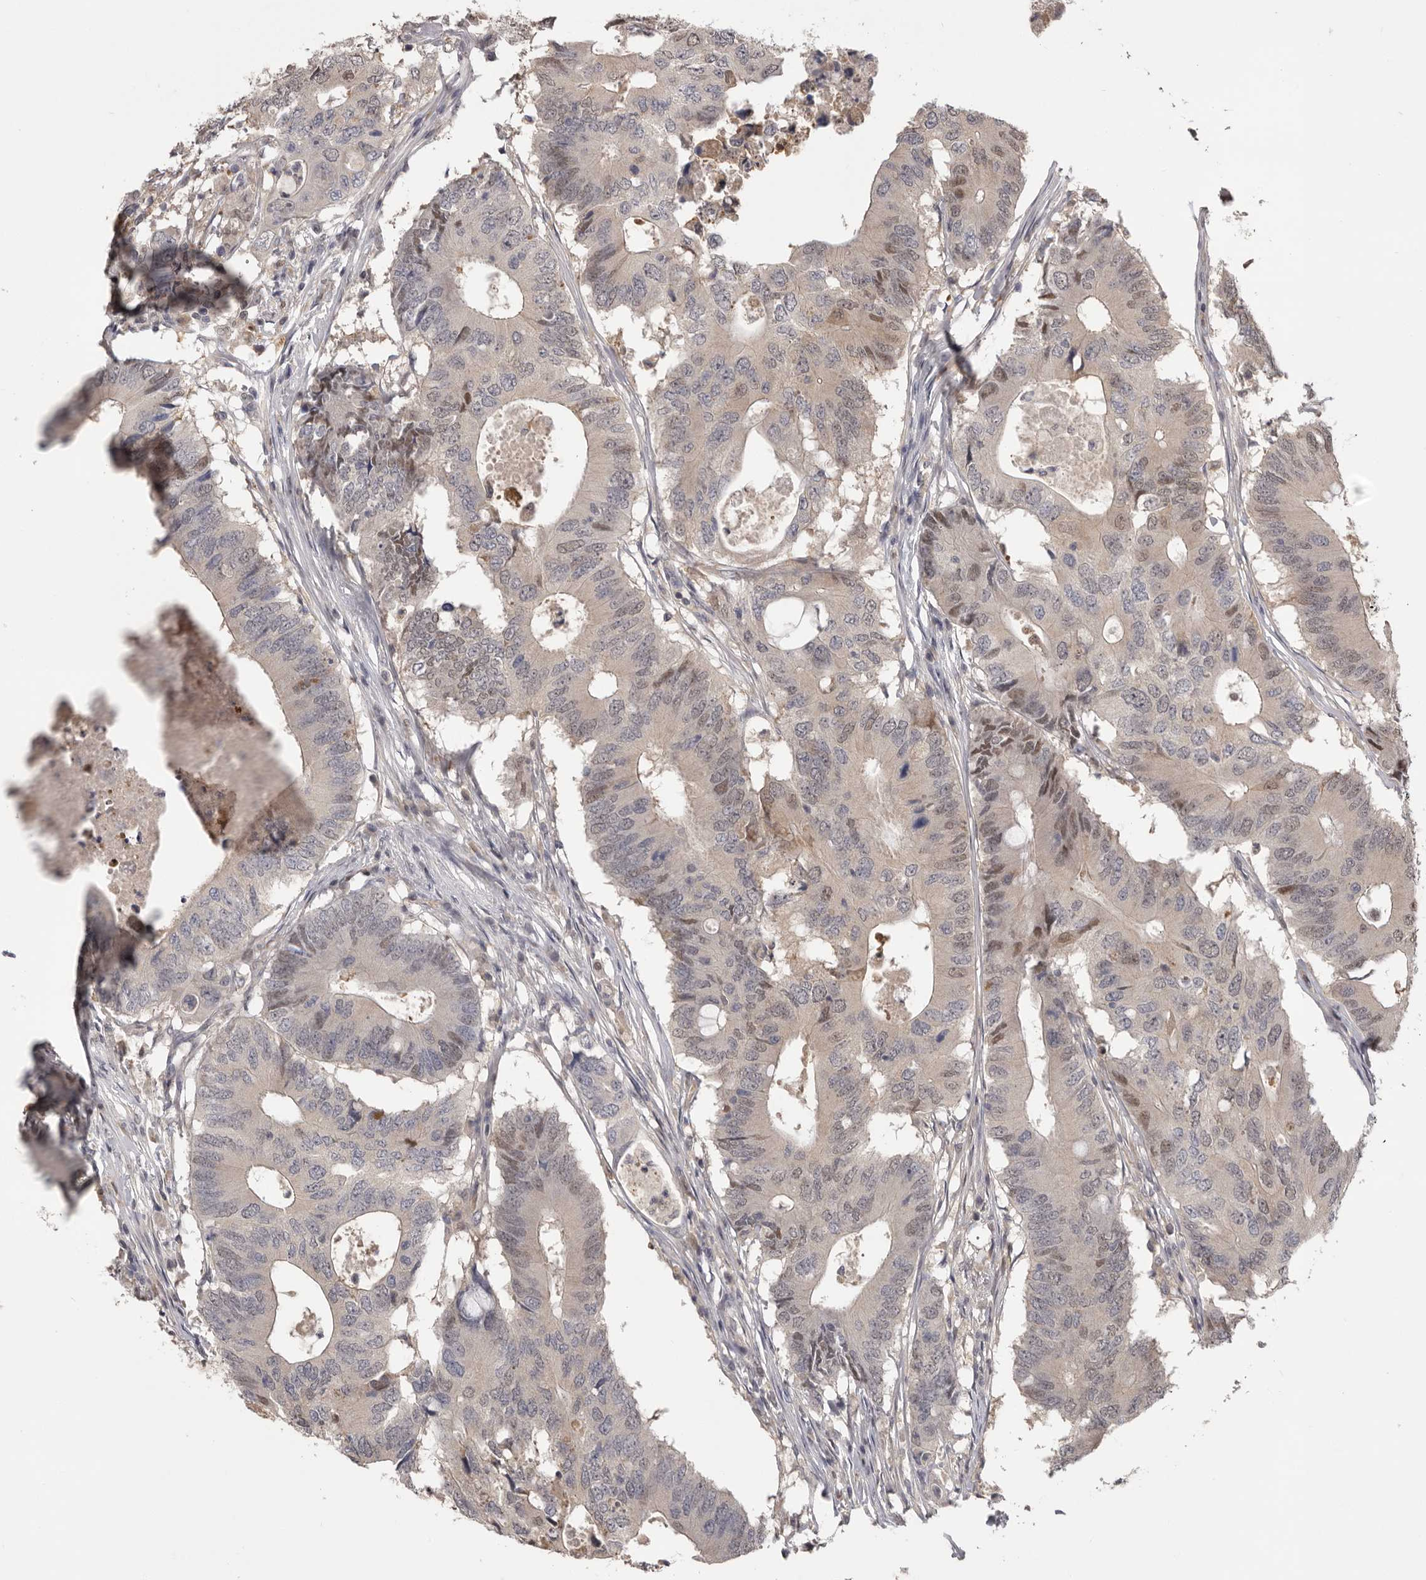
{"staining": {"intensity": "moderate", "quantity": "<25%", "location": "nuclear"}, "tissue": "colorectal cancer", "cell_type": "Tumor cells", "image_type": "cancer", "snomed": [{"axis": "morphology", "description": "Adenocarcinoma, NOS"}, {"axis": "topography", "description": "Colon"}], "caption": "An image of human colorectal cancer (adenocarcinoma) stained for a protein exhibits moderate nuclear brown staining in tumor cells. (DAB IHC with brightfield microscopy, high magnification).", "gene": "MDH1", "patient": {"sex": "male", "age": 71}}